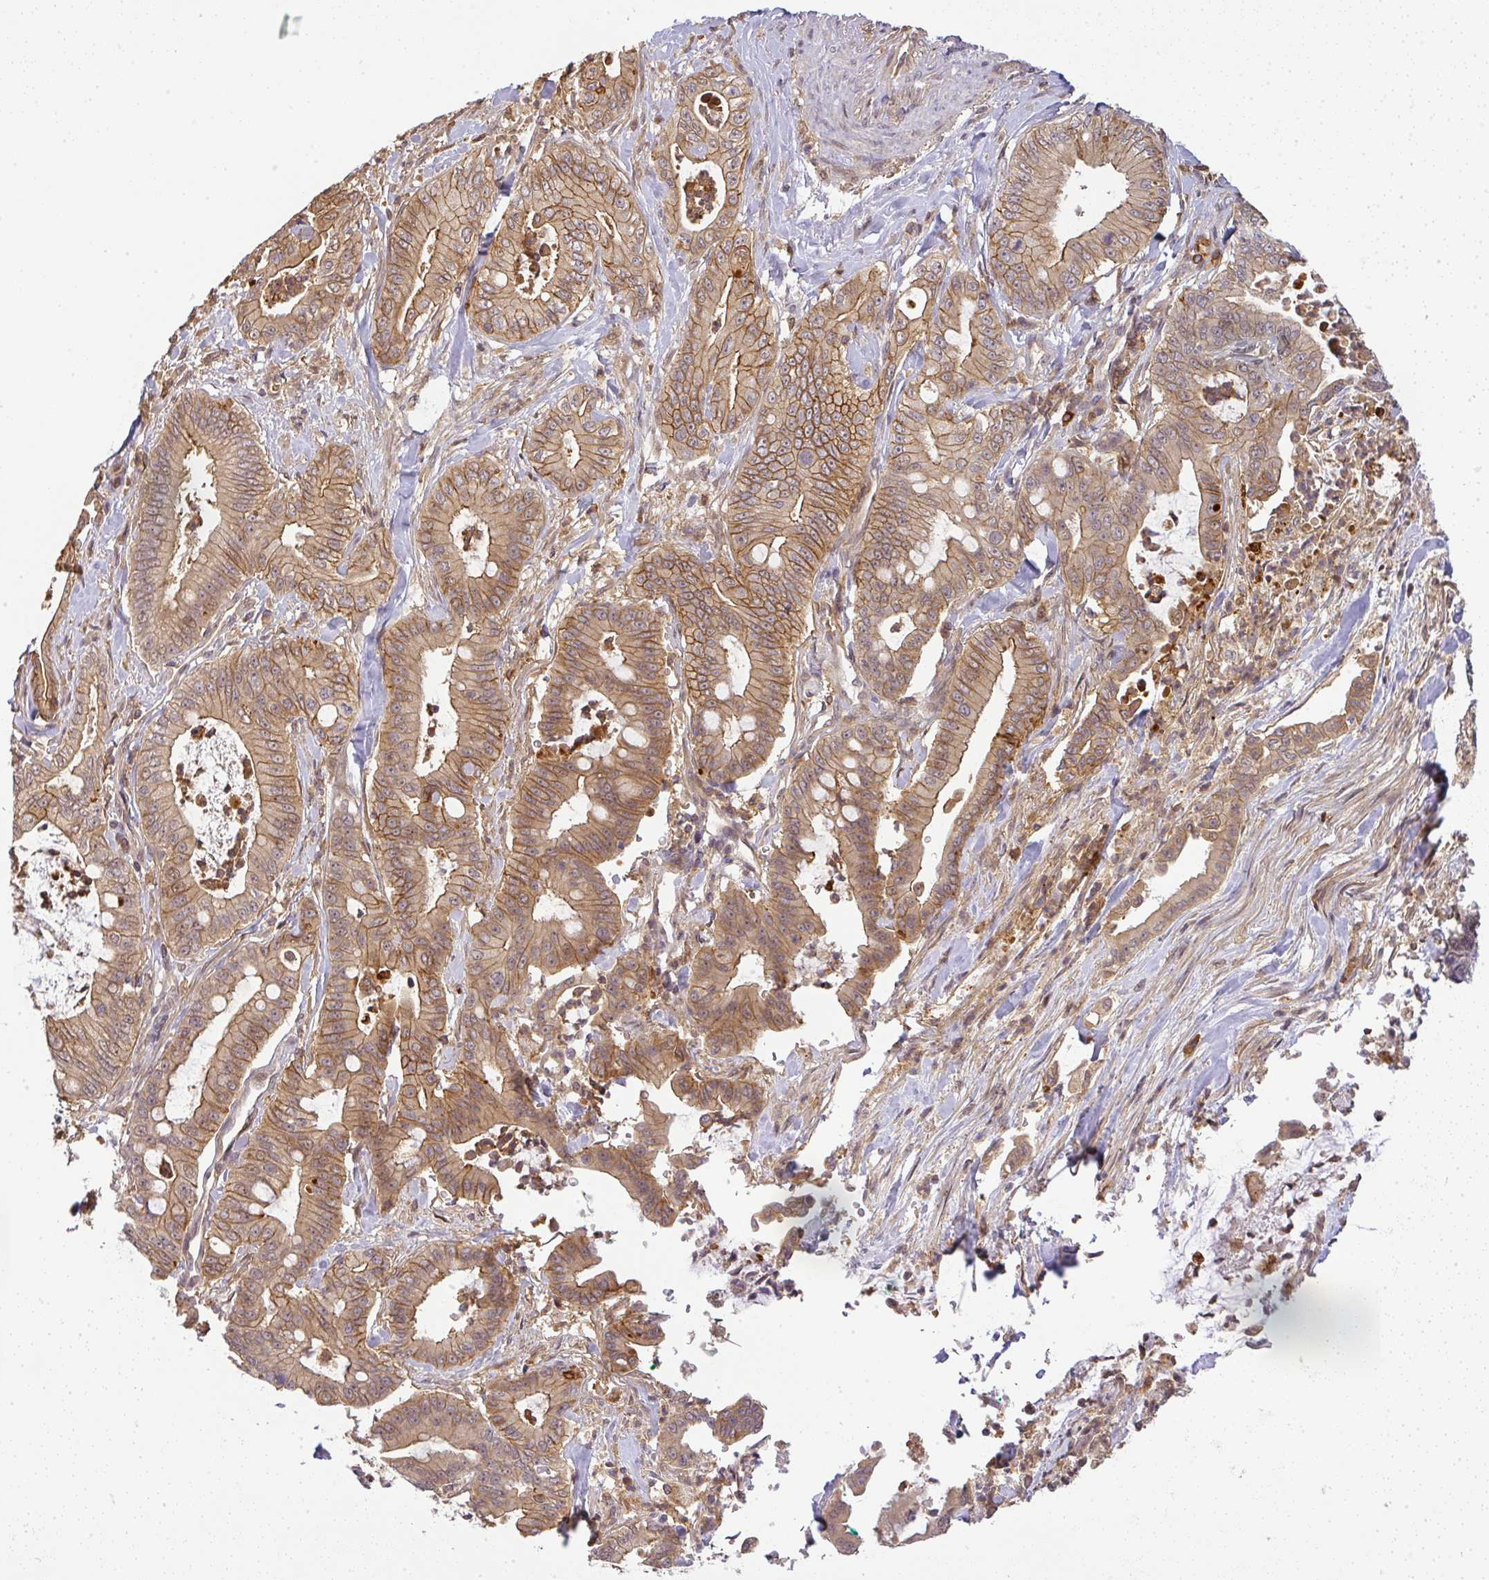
{"staining": {"intensity": "moderate", "quantity": ">75%", "location": "cytoplasmic/membranous"}, "tissue": "pancreatic cancer", "cell_type": "Tumor cells", "image_type": "cancer", "snomed": [{"axis": "morphology", "description": "Adenocarcinoma, NOS"}, {"axis": "topography", "description": "Pancreas"}], "caption": "Immunohistochemical staining of adenocarcinoma (pancreatic) reveals medium levels of moderate cytoplasmic/membranous protein expression in approximately >75% of tumor cells.", "gene": "FAM153A", "patient": {"sex": "male", "age": 71}}